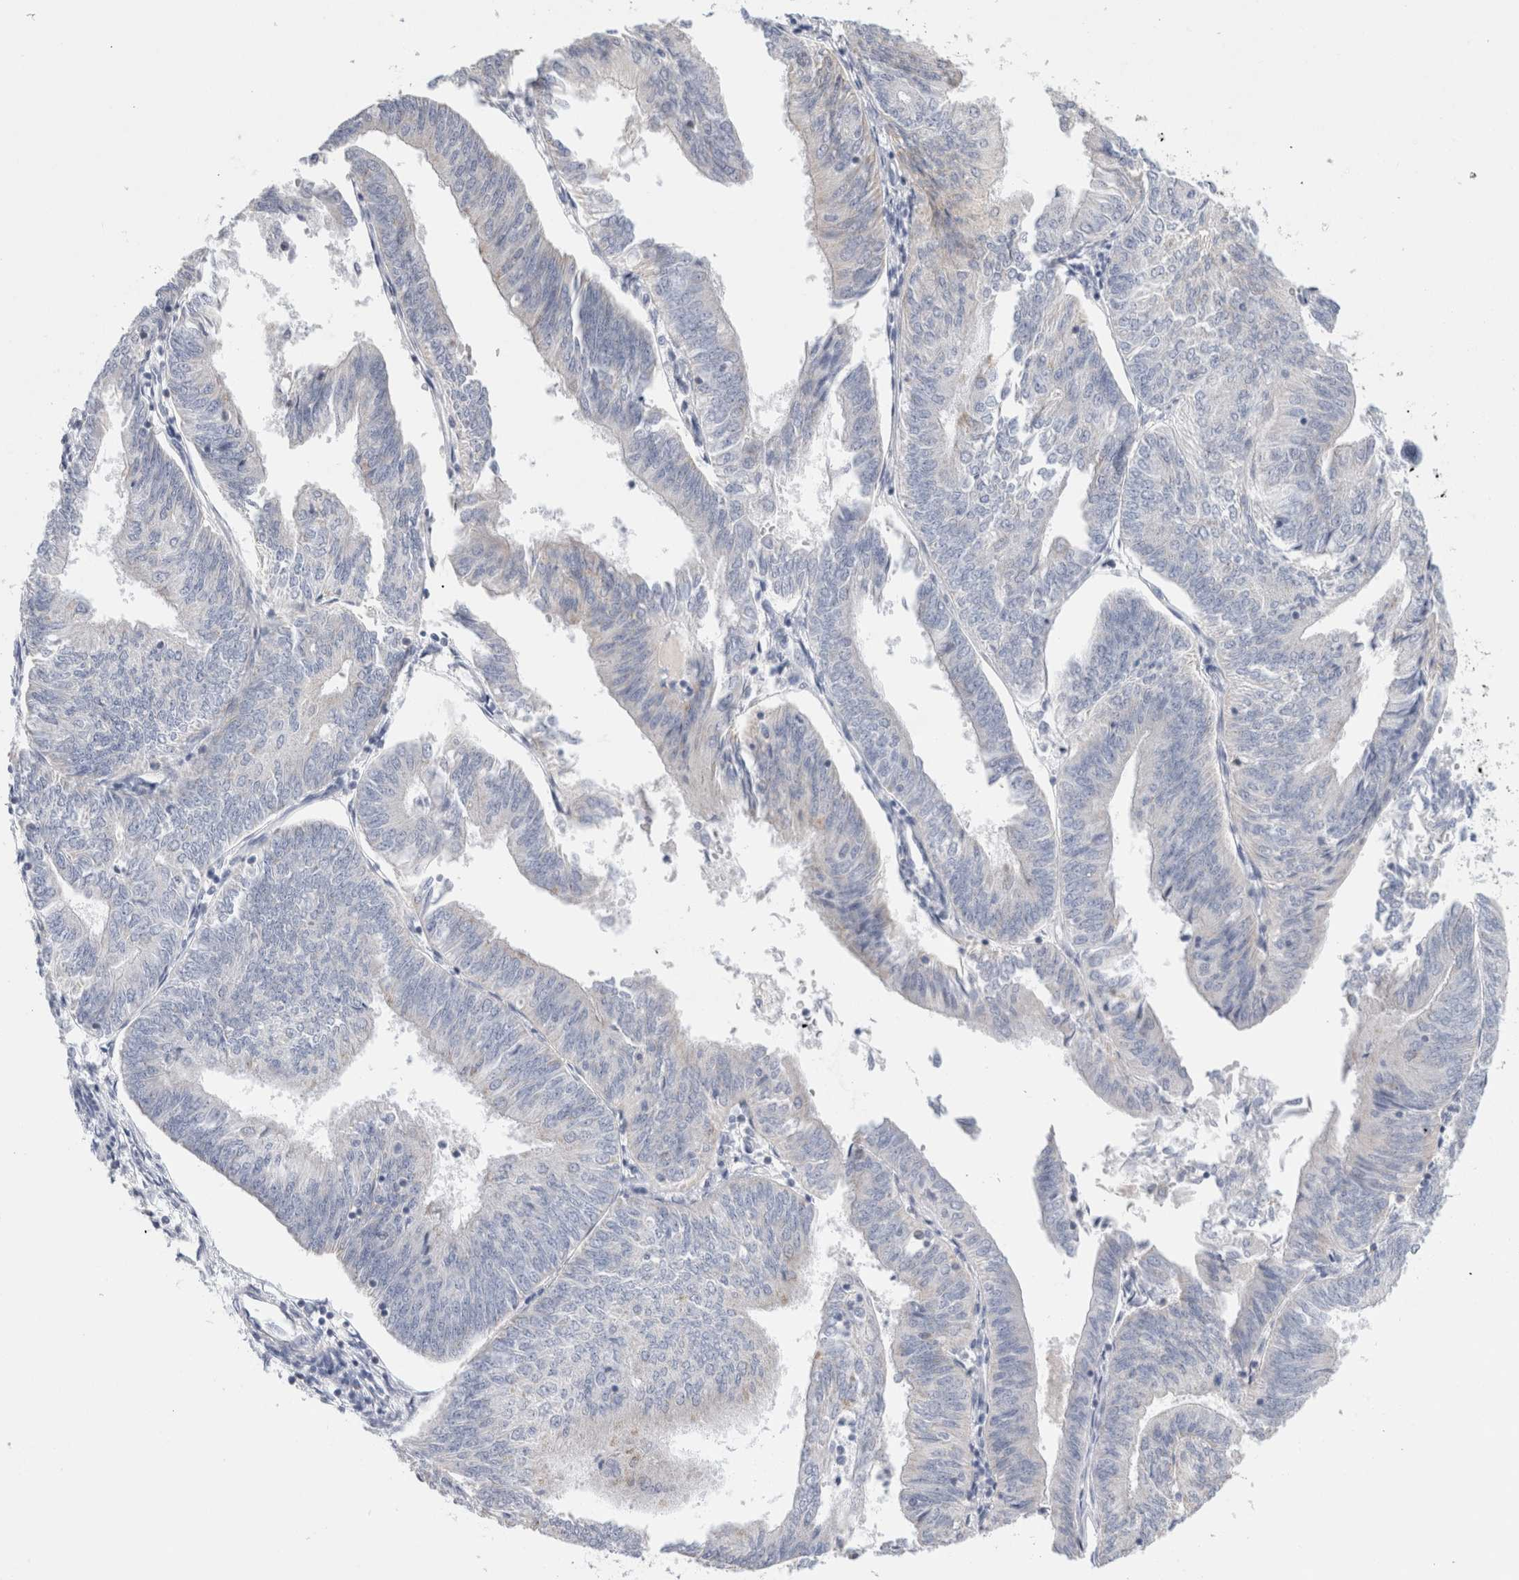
{"staining": {"intensity": "negative", "quantity": "none", "location": "none"}, "tissue": "endometrial cancer", "cell_type": "Tumor cells", "image_type": "cancer", "snomed": [{"axis": "morphology", "description": "Adenocarcinoma, NOS"}, {"axis": "topography", "description": "Endometrium"}], "caption": "High magnification brightfield microscopy of endometrial adenocarcinoma stained with DAB (brown) and counterstained with hematoxylin (blue): tumor cells show no significant positivity.", "gene": "ECHDC2", "patient": {"sex": "female", "age": 58}}